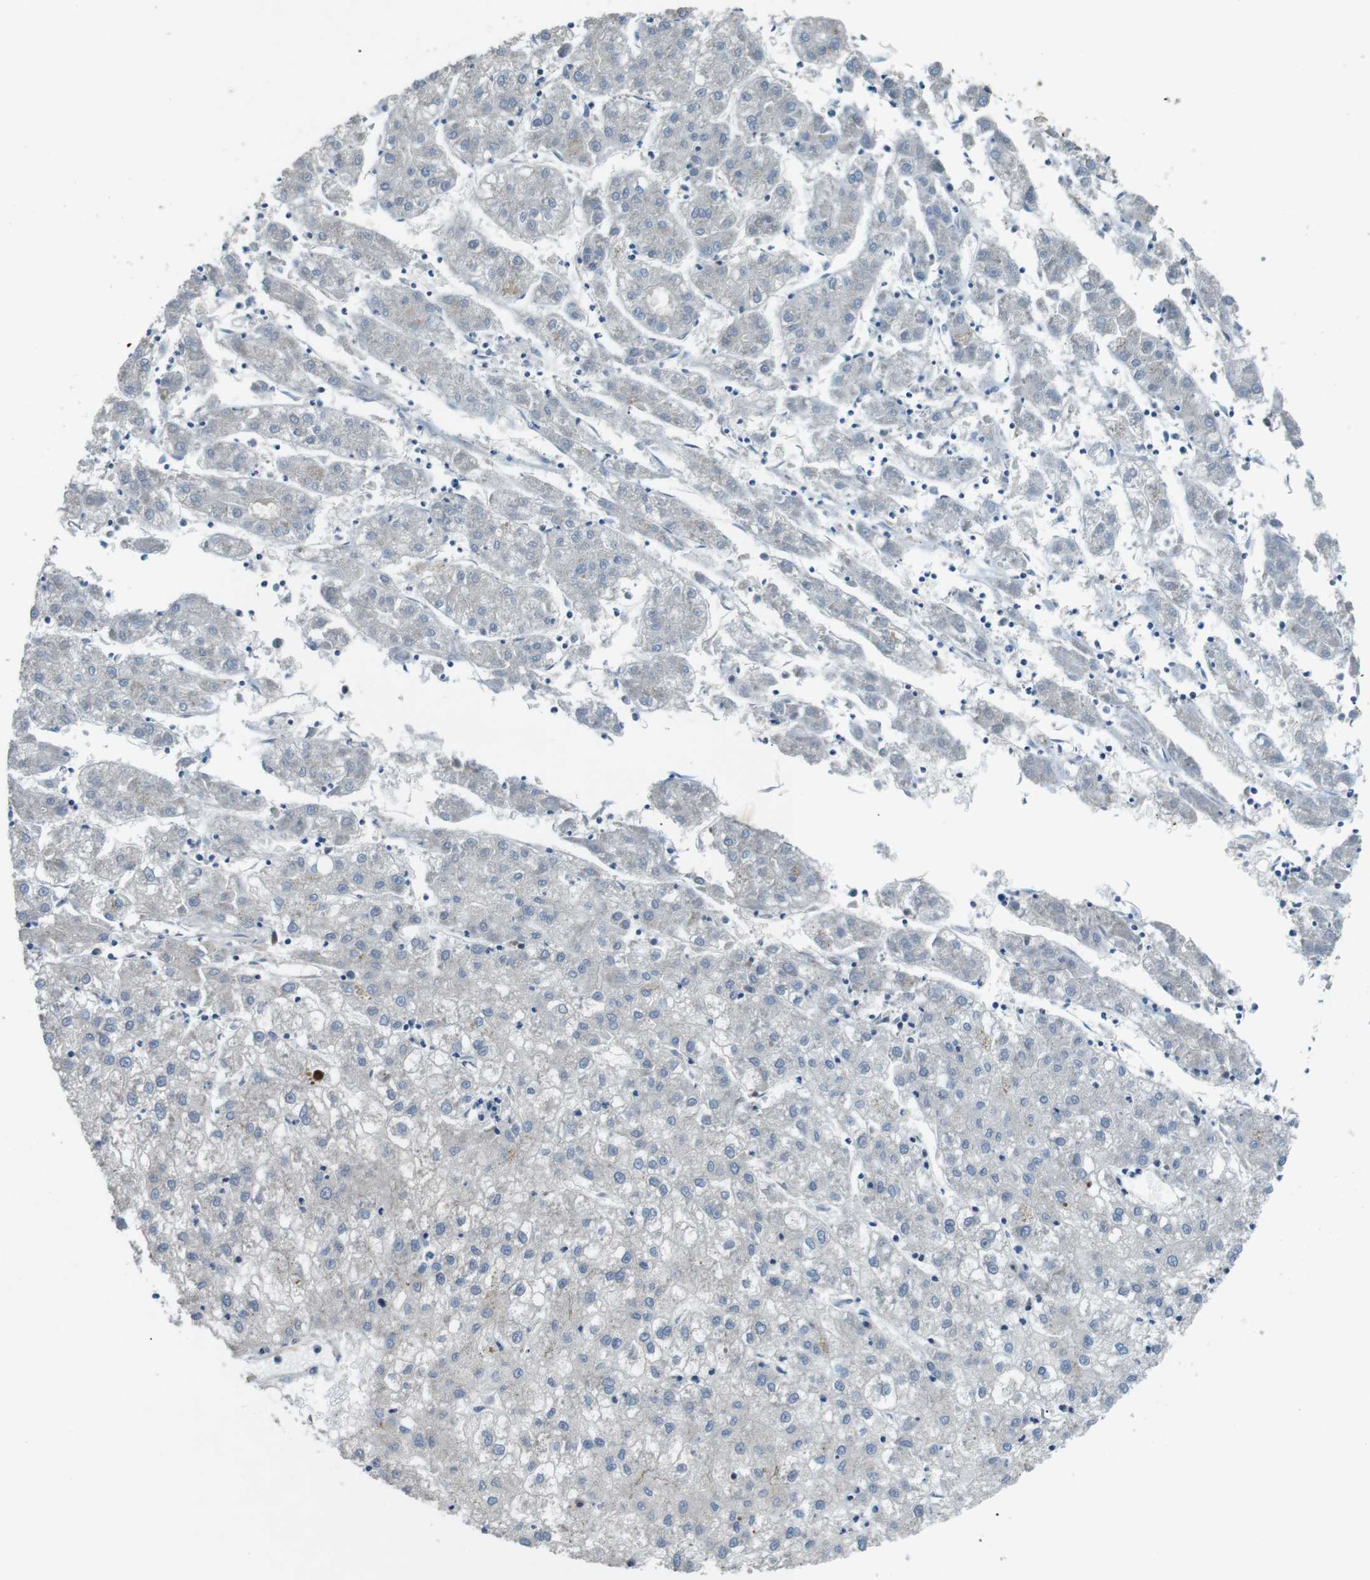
{"staining": {"intensity": "negative", "quantity": "none", "location": "none"}, "tissue": "liver cancer", "cell_type": "Tumor cells", "image_type": "cancer", "snomed": [{"axis": "morphology", "description": "Carcinoma, Hepatocellular, NOS"}, {"axis": "topography", "description": "Liver"}], "caption": "Immunohistochemistry (IHC) of liver cancer (hepatocellular carcinoma) demonstrates no positivity in tumor cells.", "gene": "CLDN7", "patient": {"sex": "male", "age": 72}}